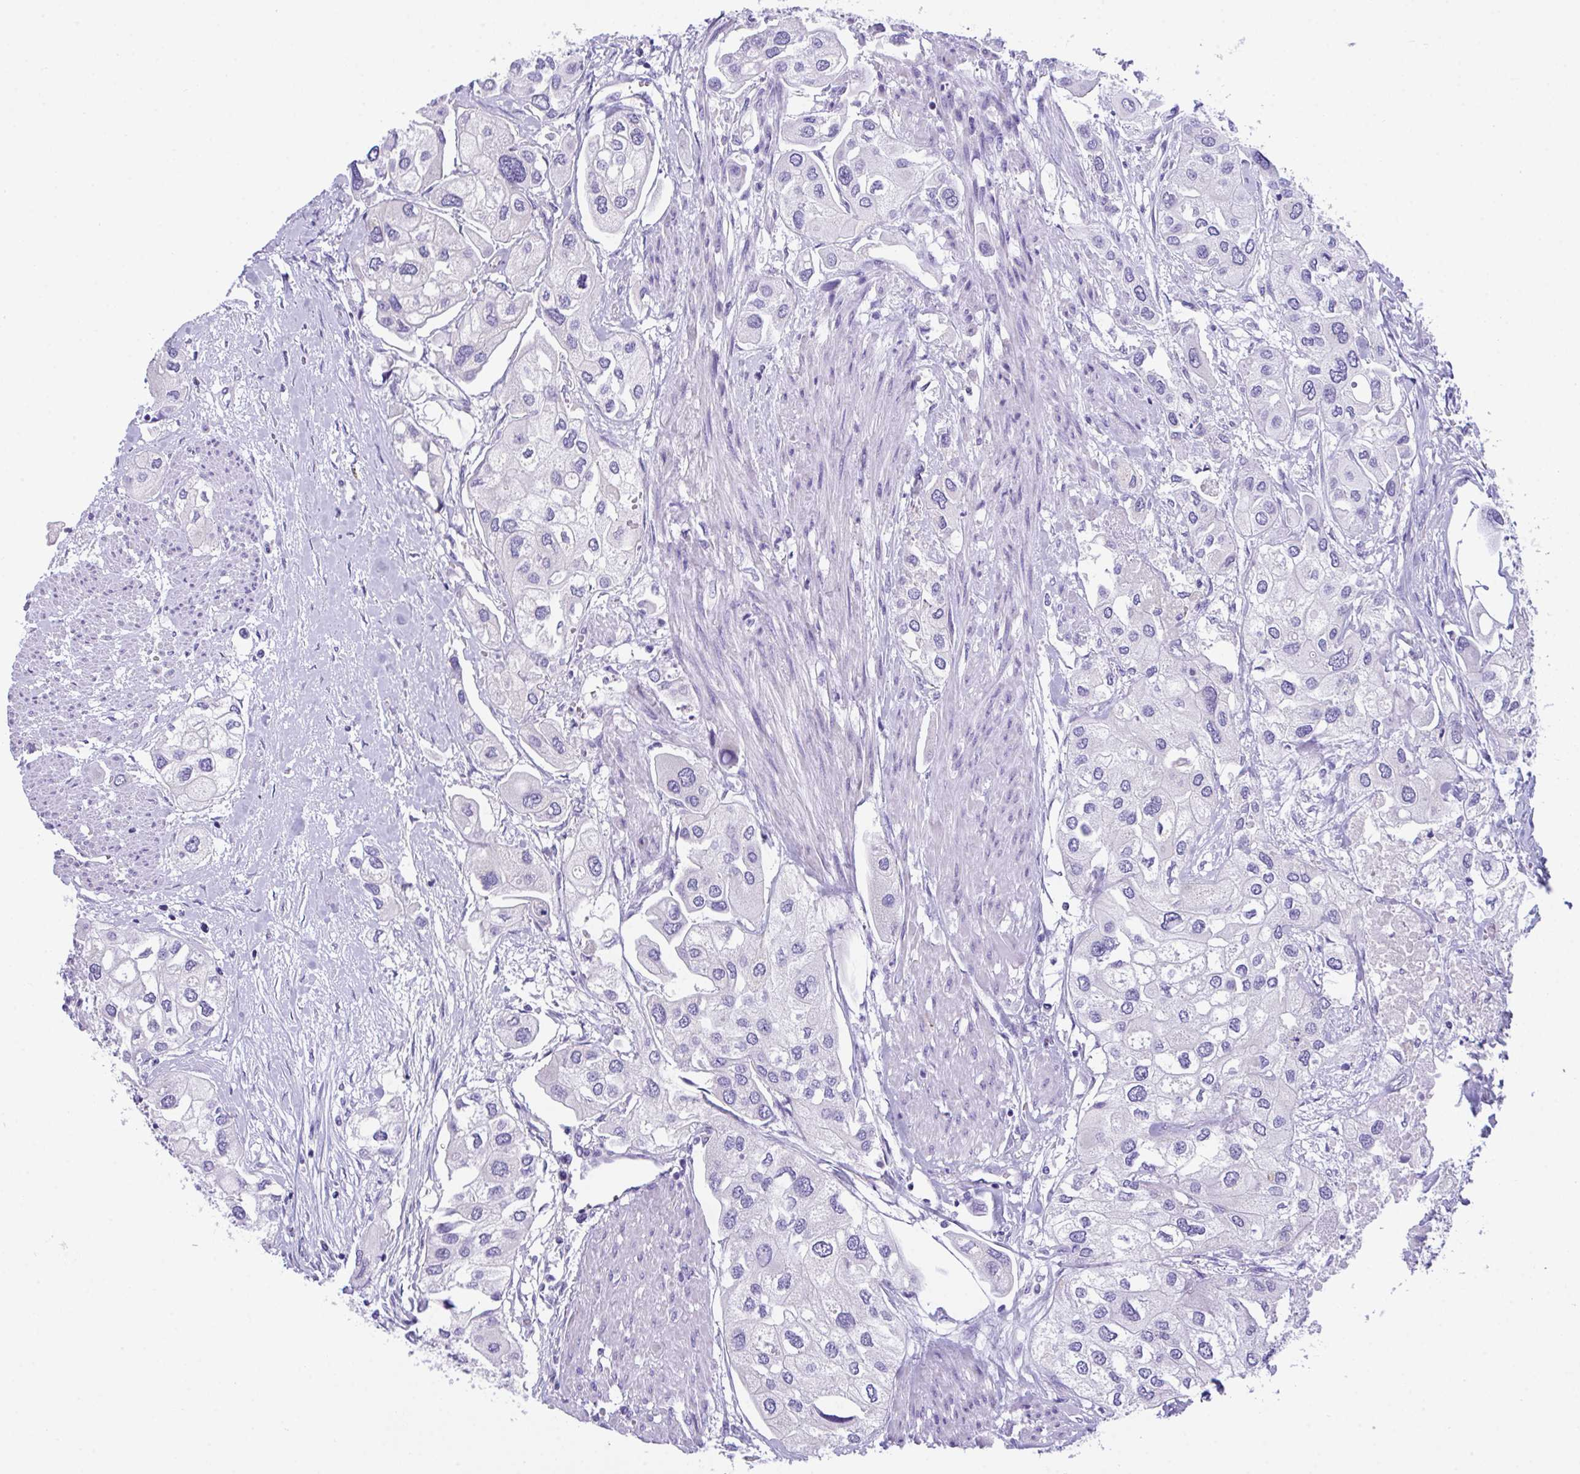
{"staining": {"intensity": "negative", "quantity": "none", "location": "none"}, "tissue": "urothelial cancer", "cell_type": "Tumor cells", "image_type": "cancer", "snomed": [{"axis": "morphology", "description": "Urothelial carcinoma, High grade"}, {"axis": "topography", "description": "Urinary bladder"}], "caption": "IHC photomicrograph of high-grade urothelial carcinoma stained for a protein (brown), which reveals no positivity in tumor cells.", "gene": "TMEM106B", "patient": {"sex": "male", "age": 64}}